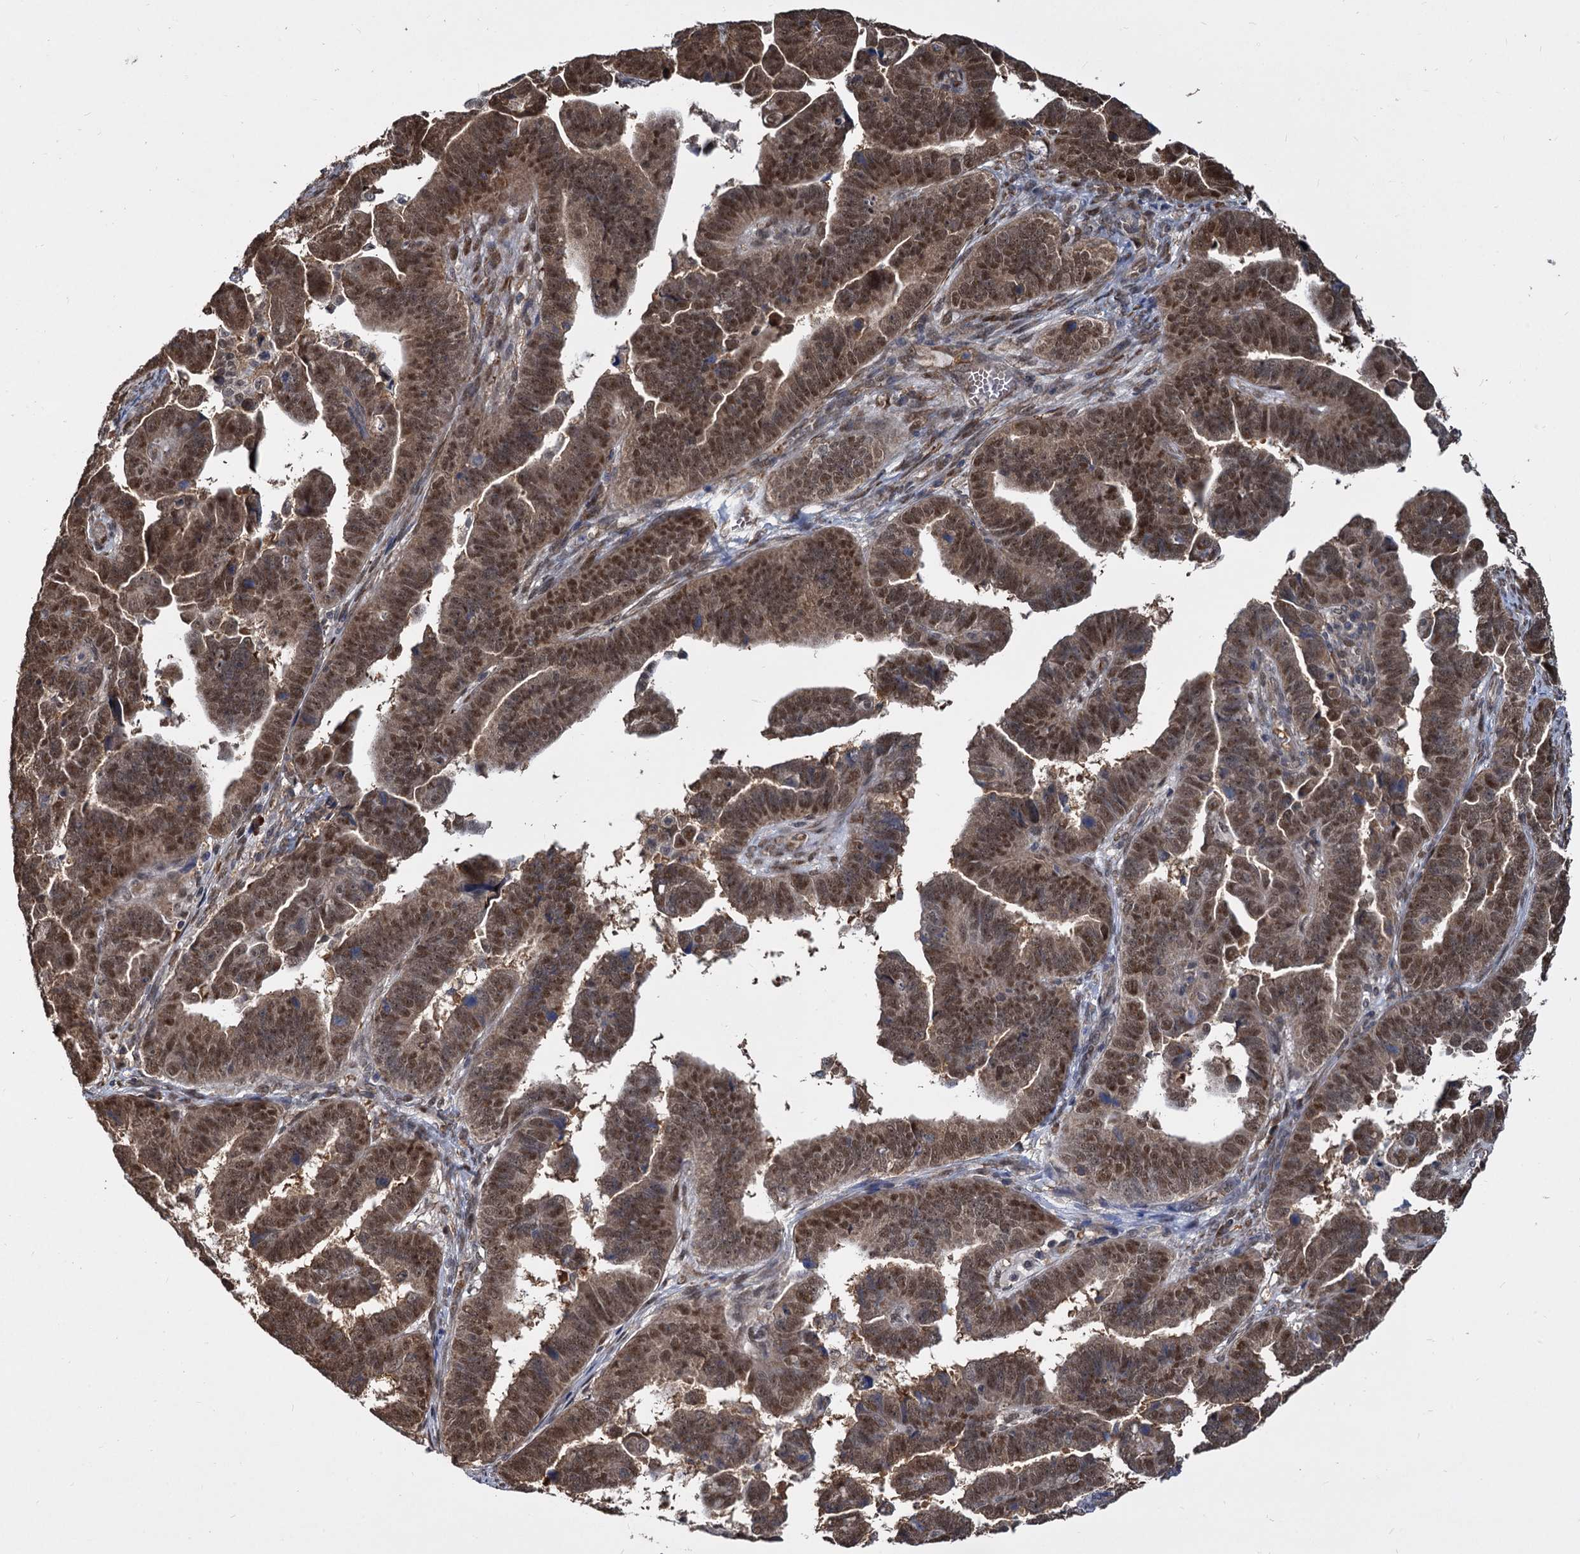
{"staining": {"intensity": "moderate", "quantity": ">75%", "location": "cytoplasmic/membranous,nuclear"}, "tissue": "endometrial cancer", "cell_type": "Tumor cells", "image_type": "cancer", "snomed": [{"axis": "morphology", "description": "Adenocarcinoma, NOS"}, {"axis": "topography", "description": "Endometrium"}], "caption": "Endometrial cancer was stained to show a protein in brown. There is medium levels of moderate cytoplasmic/membranous and nuclear staining in about >75% of tumor cells.", "gene": "PSMD4", "patient": {"sex": "female", "age": 75}}